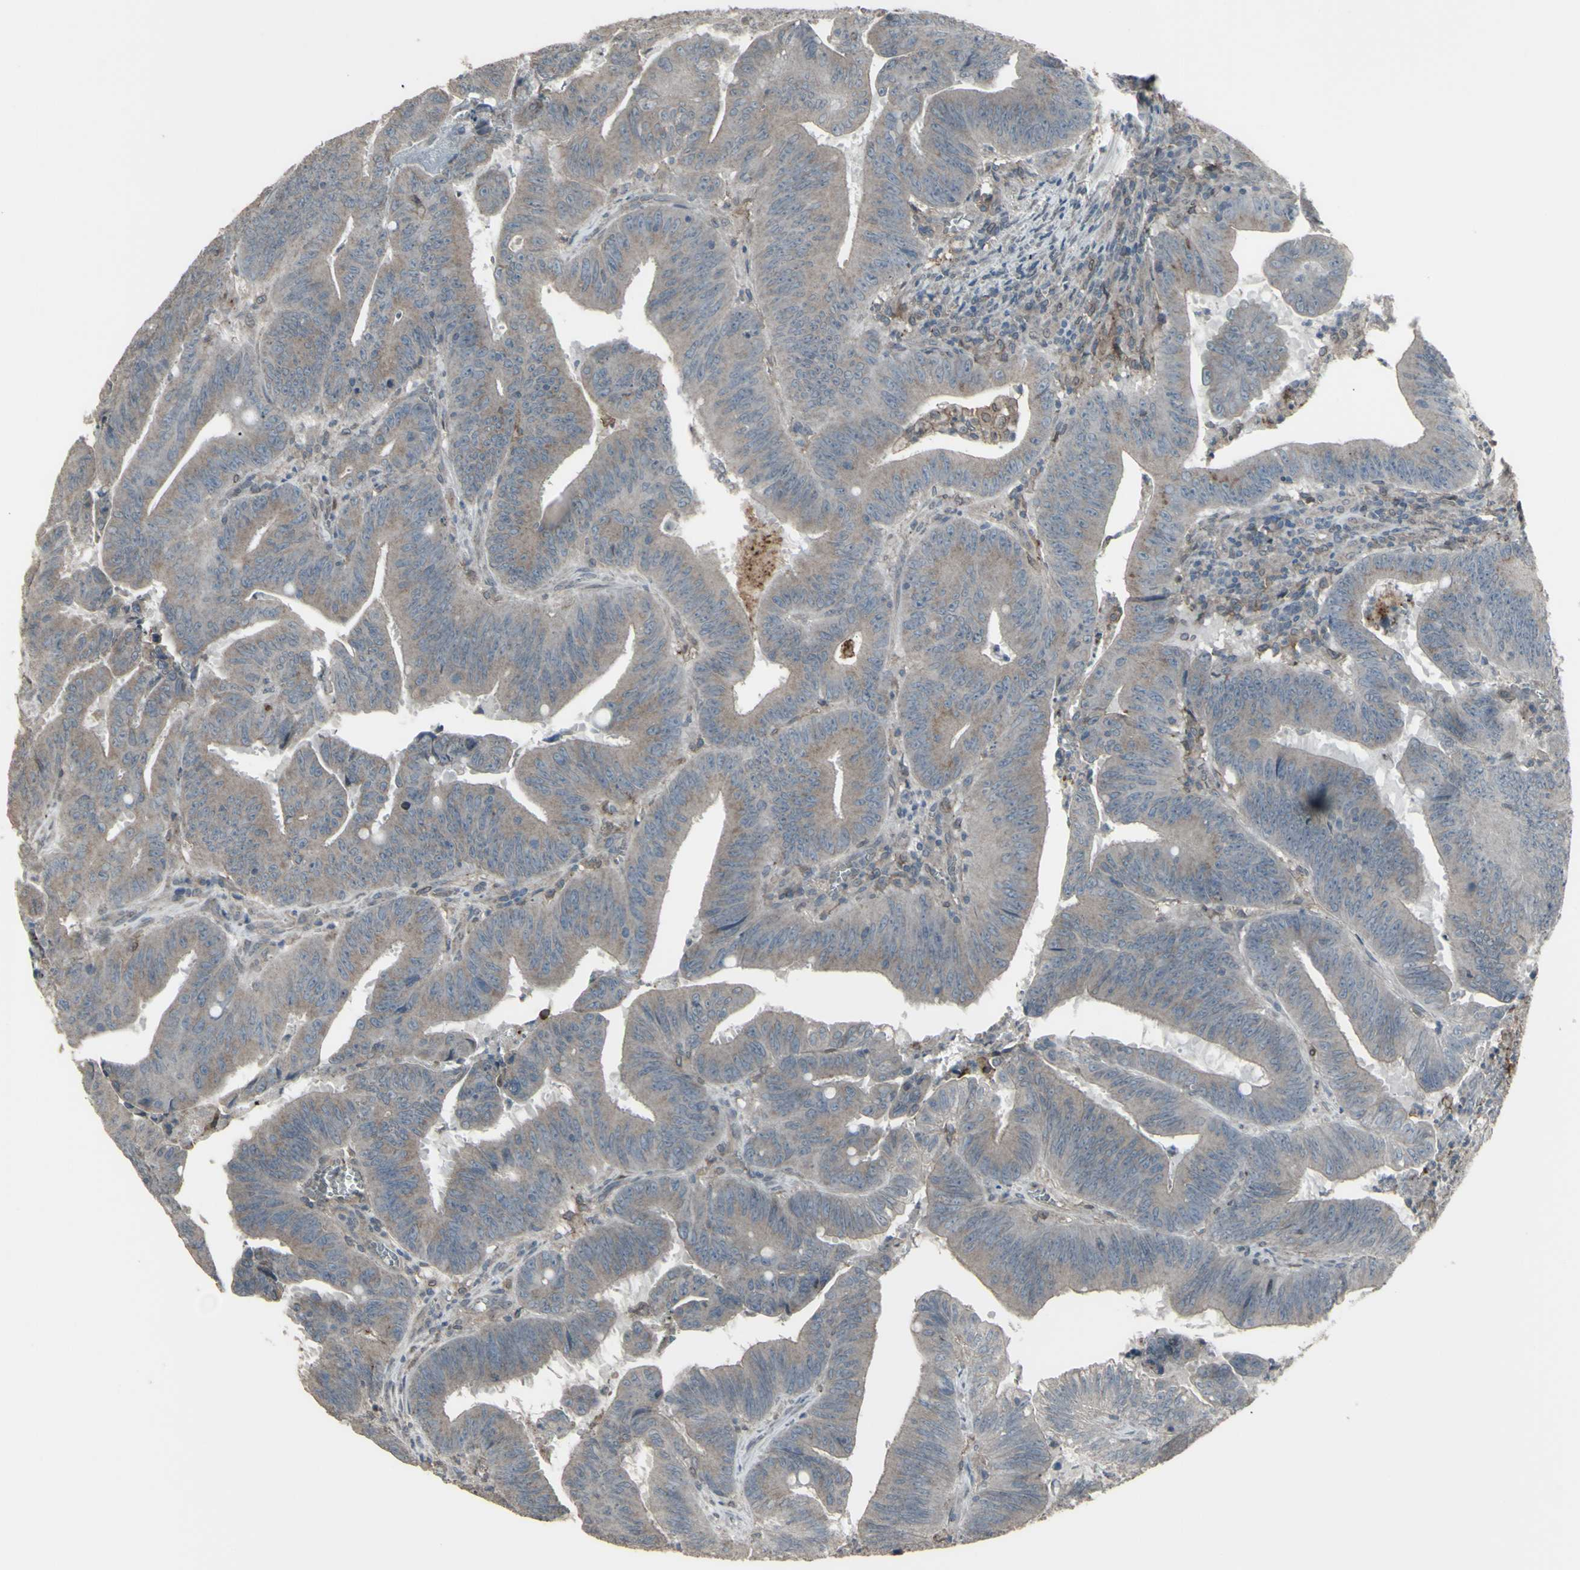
{"staining": {"intensity": "weak", "quantity": ">75%", "location": "cytoplasmic/membranous"}, "tissue": "colorectal cancer", "cell_type": "Tumor cells", "image_type": "cancer", "snomed": [{"axis": "morphology", "description": "Adenocarcinoma, NOS"}, {"axis": "topography", "description": "Colon"}], "caption": "The micrograph exhibits immunohistochemical staining of colorectal cancer (adenocarcinoma). There is weak cytoplasmic/membranous staining is appreciated in about >75% of tumor cells.", "gene": "SMO", "patient": {"sex": "male", "age": 45}}